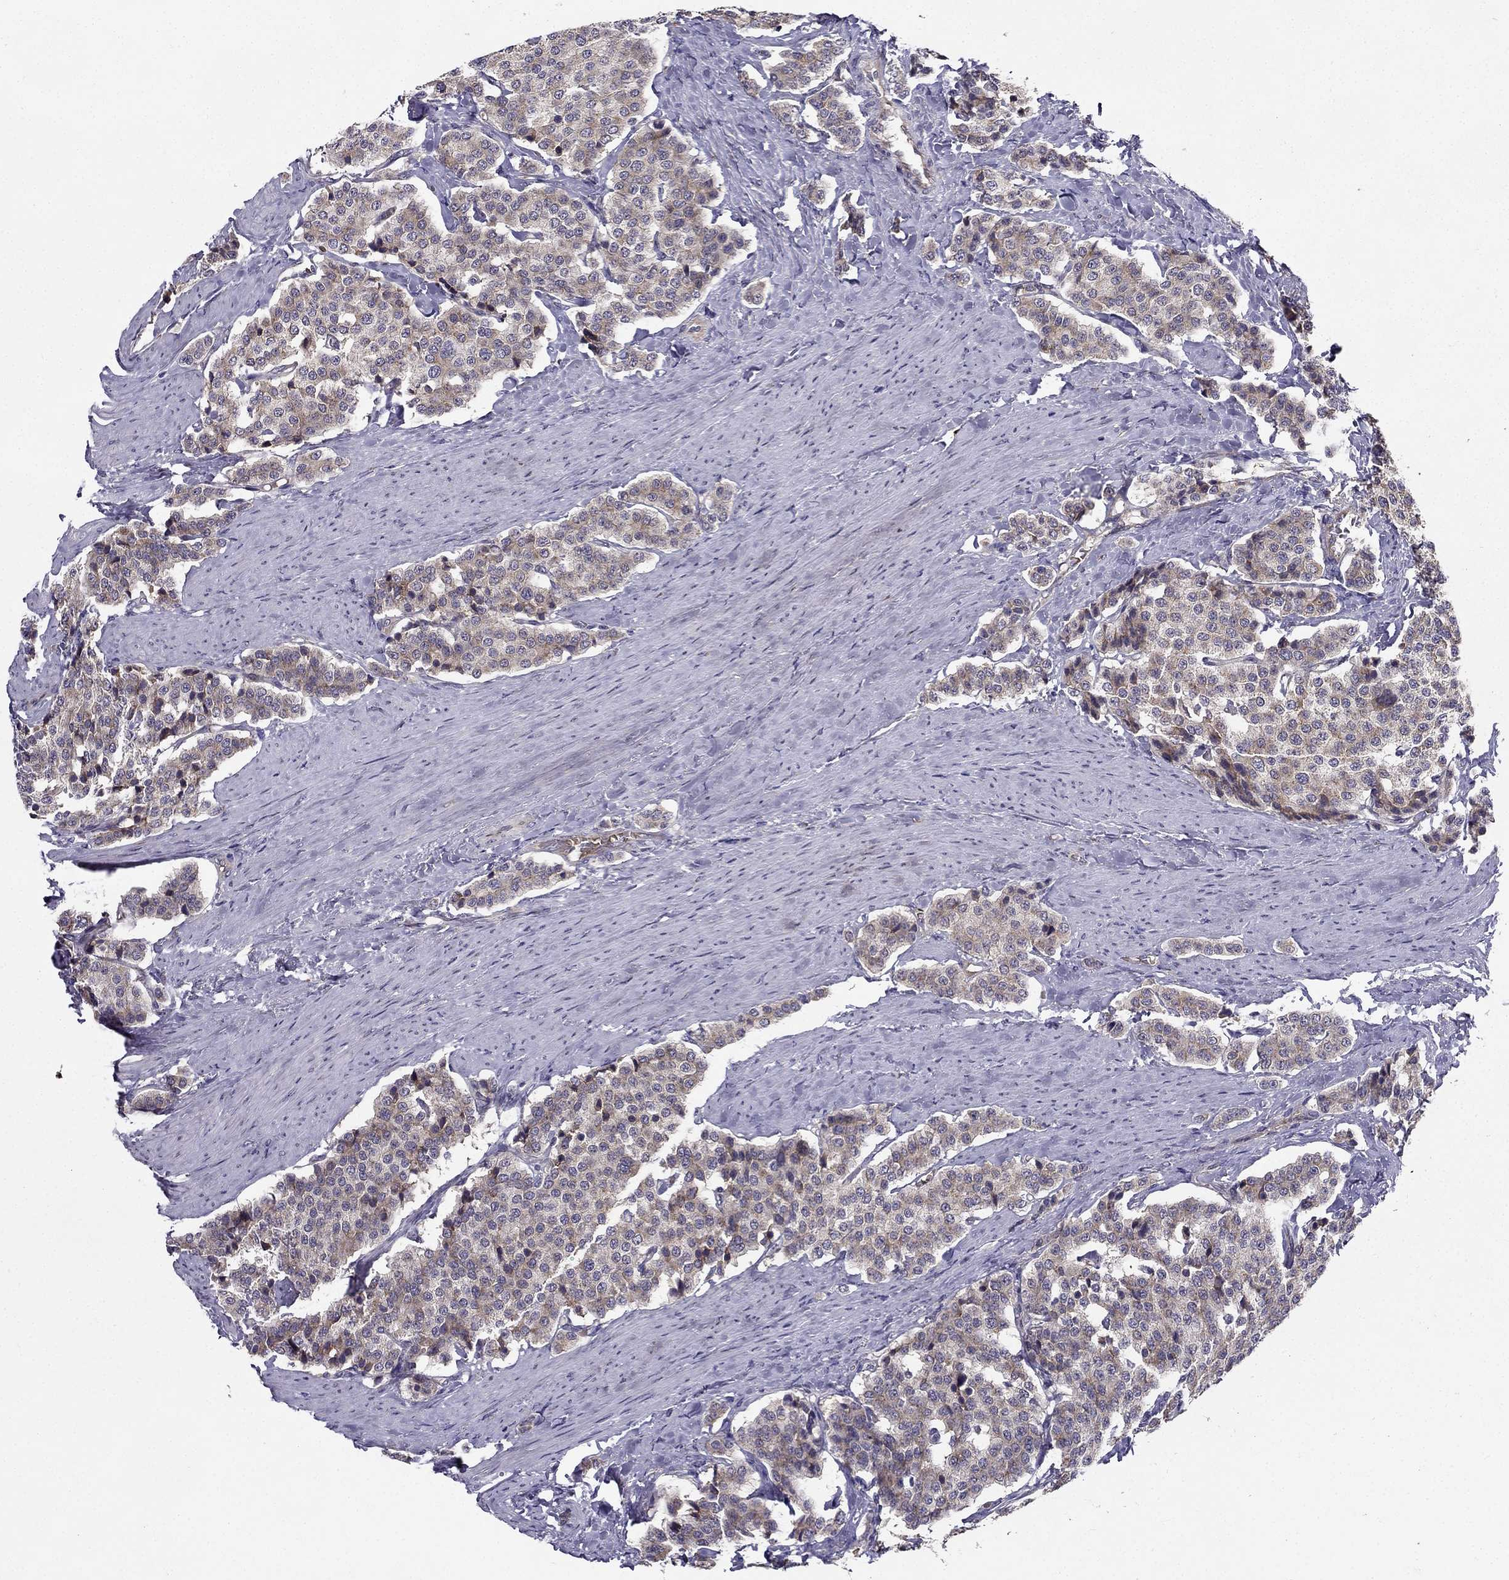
{"staining": {"intensity": "weak", "quantity": "<25%", "location": "cytoplasmic/membranous"}, "tissue": "carcinoid", "cell_type": "Tumor cells", "image_type": "cancer", "snomed": [{"axis": "morphology", "description": "Carcinoid, malignant, NOS"}, {"axis": "topography", "description": "Small intestine"}], "caption": "Immunohistochemistry photomicrograph of carcinoid stained for a protein (brown), which reveals no expression in tumor cells.", "gene": "ARHGEF28", "patient": {"sex": "female", "age": 58}}